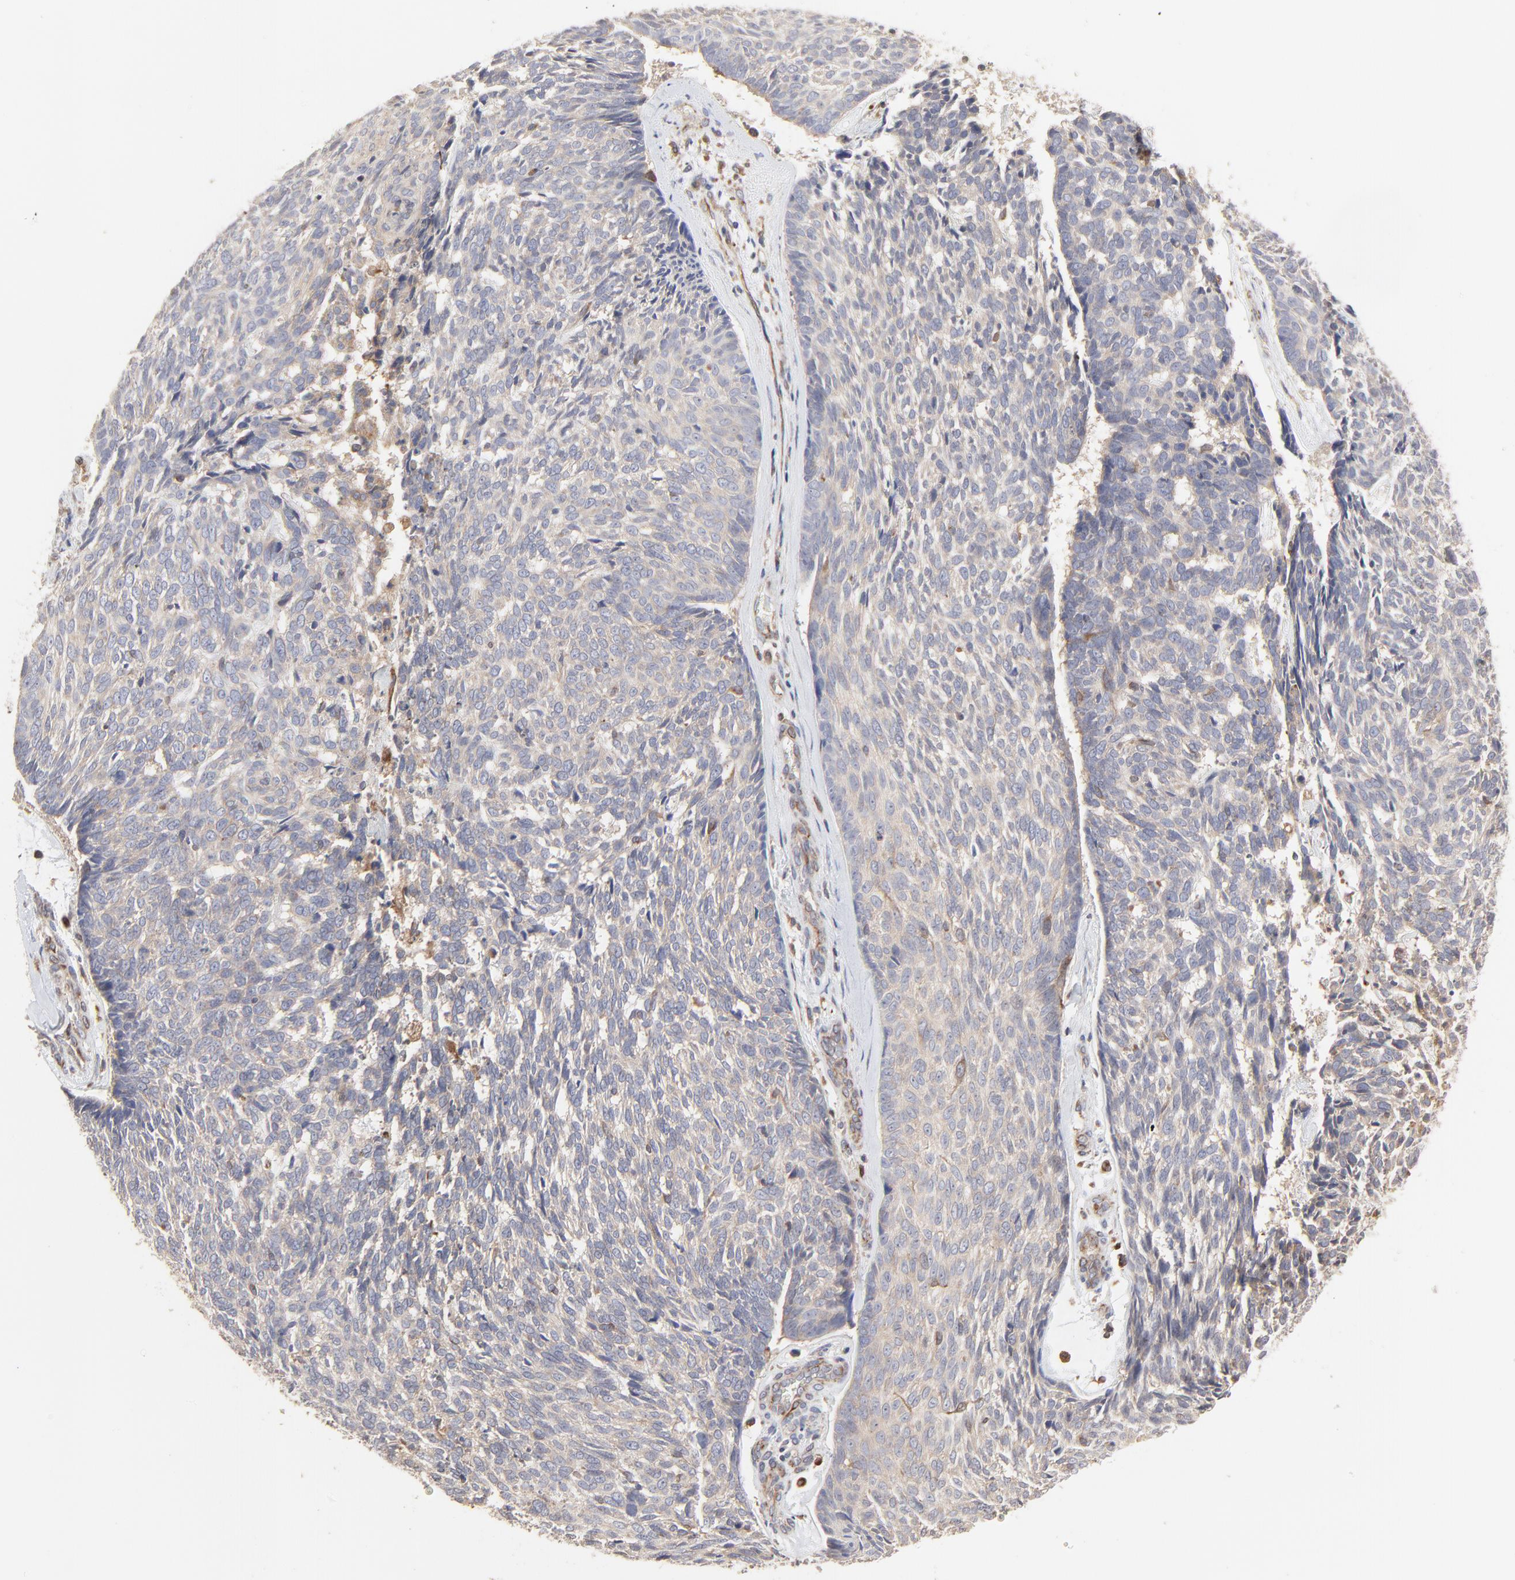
{"staining": {"intensity": "weak", "quantity": ">75%", "location": "cytoplasmic/membranous"}, "tissue": "skin cancer", "cell_type": "Tumor cells", "image_type": "cancer", "snomed": [{"axis": "morphology", "description": "Basal cell carcinoma"}, {"axis": "topography", "description": "Skin"}], "caption": "Protein expression analysis of human skin cancer reveals weak cytoplasmic/membranous staining in approximately >75% of tumor cells.", "gene": "RAB9A", "patient": {"sex": "male", "age": 72}}